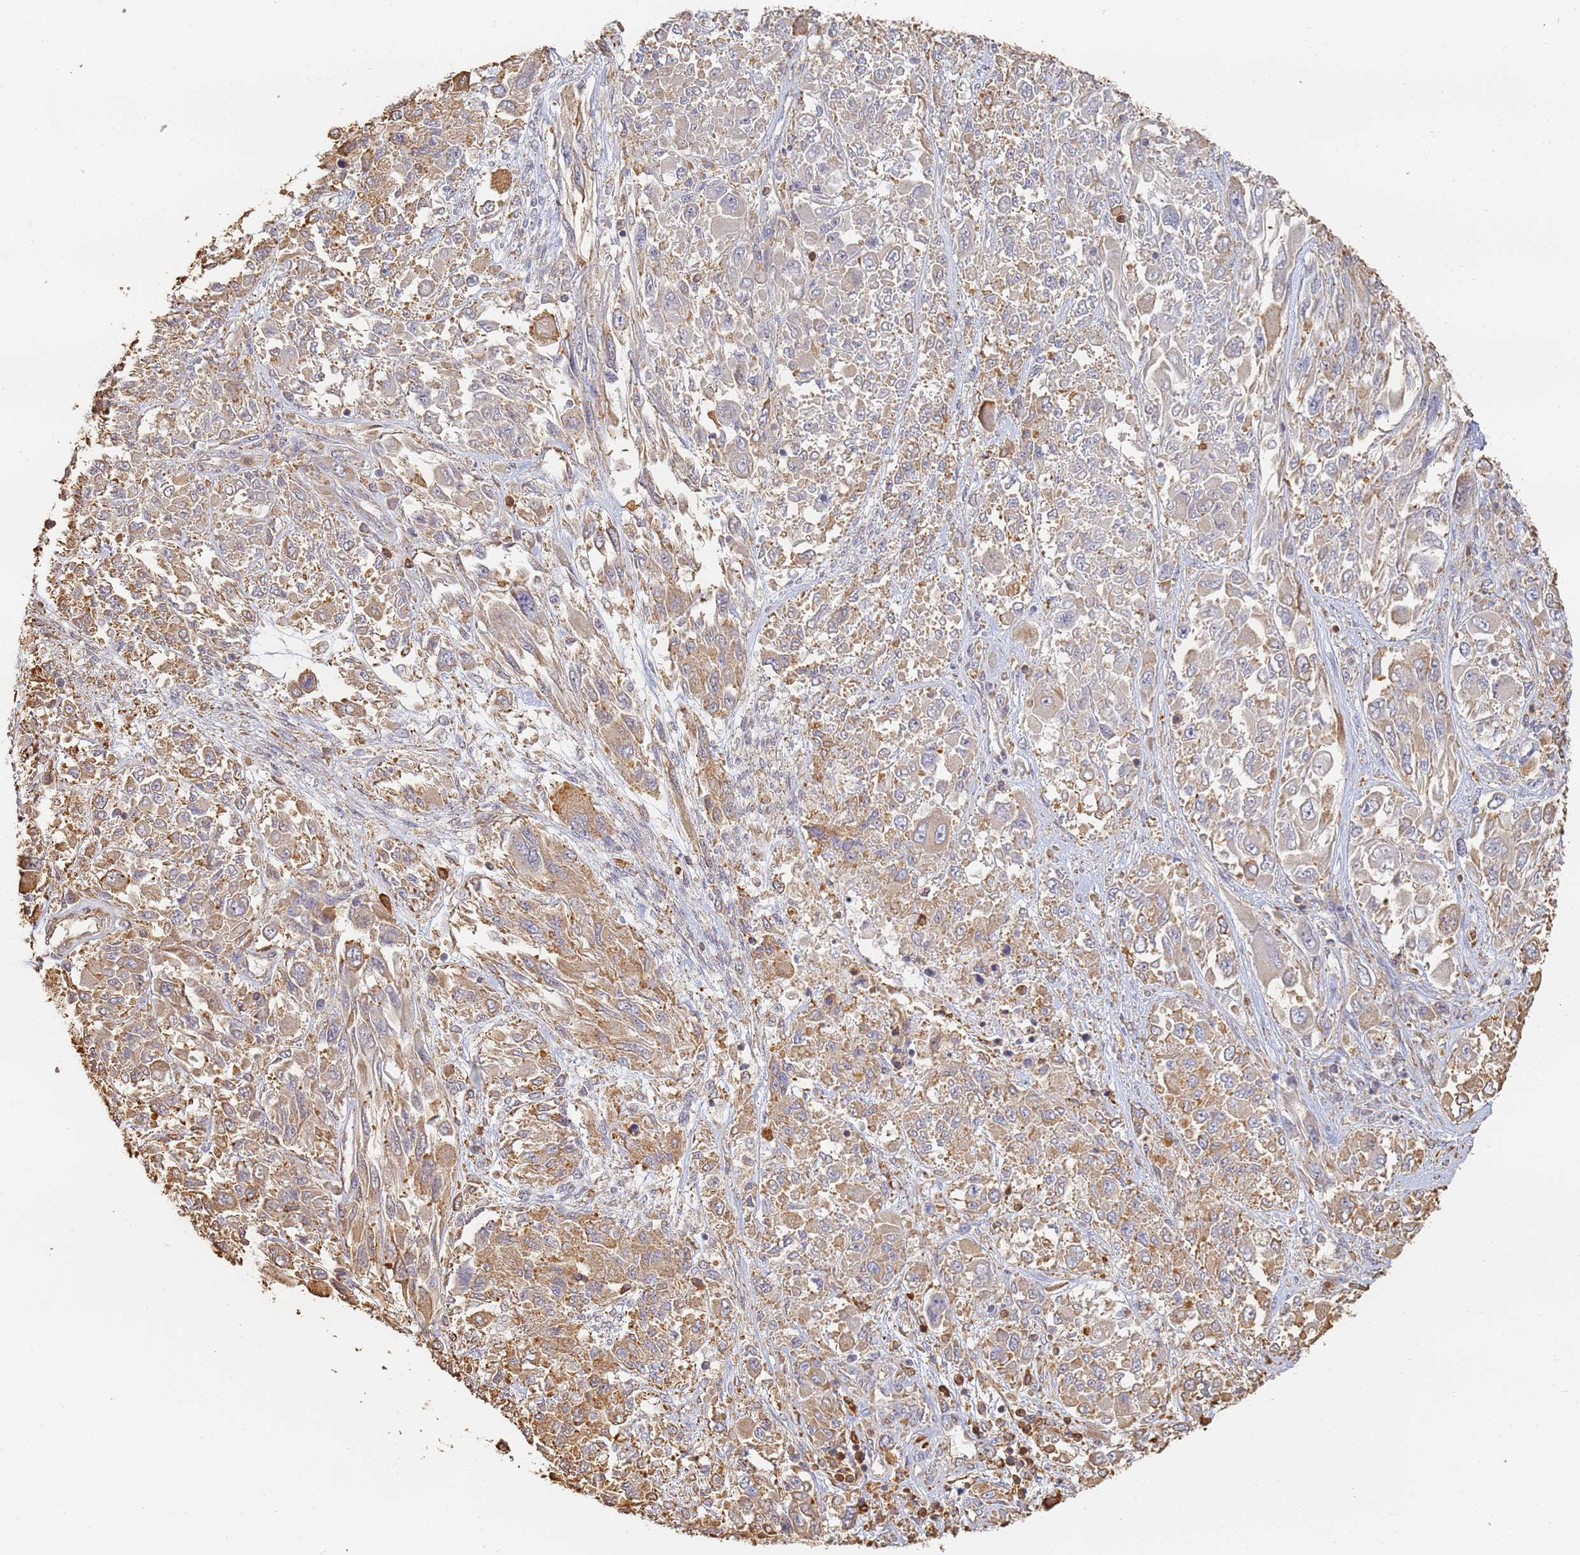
{"staining": {"intensity": "weak", "quantity": ">75%", "location": "cytoplasmic/membranous"}, "tissue": "melanoma", "cell_type": "Tumor cells", "image_type": "cancer", "snomed": [{"axis": "morphology", "description": "Malignant melanoma, NOS"}, {"axis": "topography", "description": "Skin"}], "caption": "Immunohistochemical staining of melanoma shows low levels of weak cytoplasmic/membranous expression in approximately >75% of tumor cells.", "gene": "BIN2", "patient": {"sex": "female", "age": 91}}